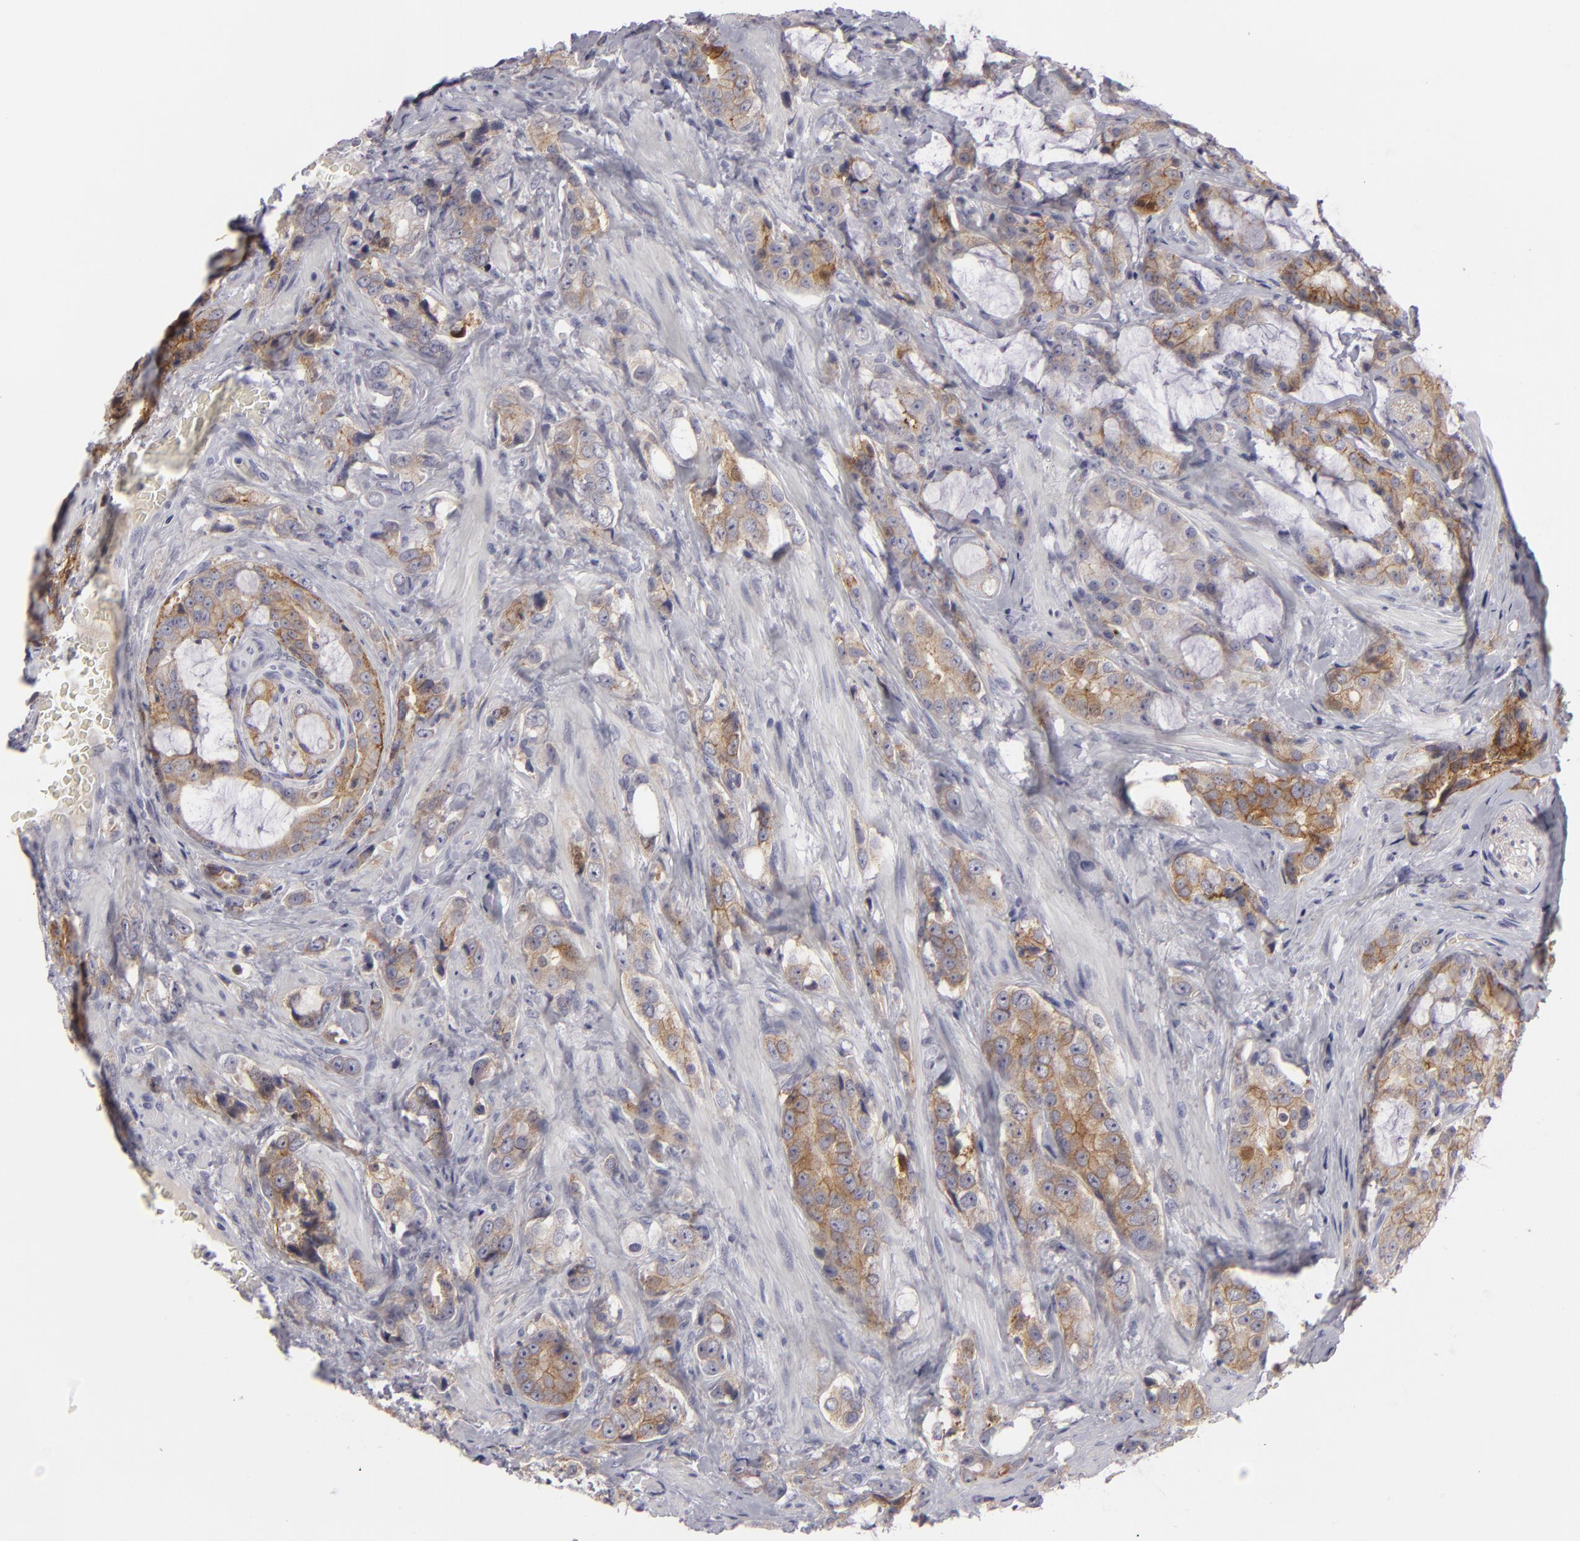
{"staining": {"intensity": "moderate", "quantity": ">75%", "location": "cytoplasmic/membranous"}, "tissue": "prostate cancer", "cell_type": "Tumor cells", "image_type": "cancer", "snomed": [{"axis": "morphology", "description": "Adenocarcinoma, Medium grade"}, {"axis": "topography", "description": "Prostate"}], "caption": "About >75% of tumor cells in prostate cancer (adenocarcinoma (medium-grade)) reveal moderate cytoplasmic/membranous protein staining as visualized by brown immunohistochemical staining.", "gene": "JUP", "patient": {"sex": "male", "age": 70}}